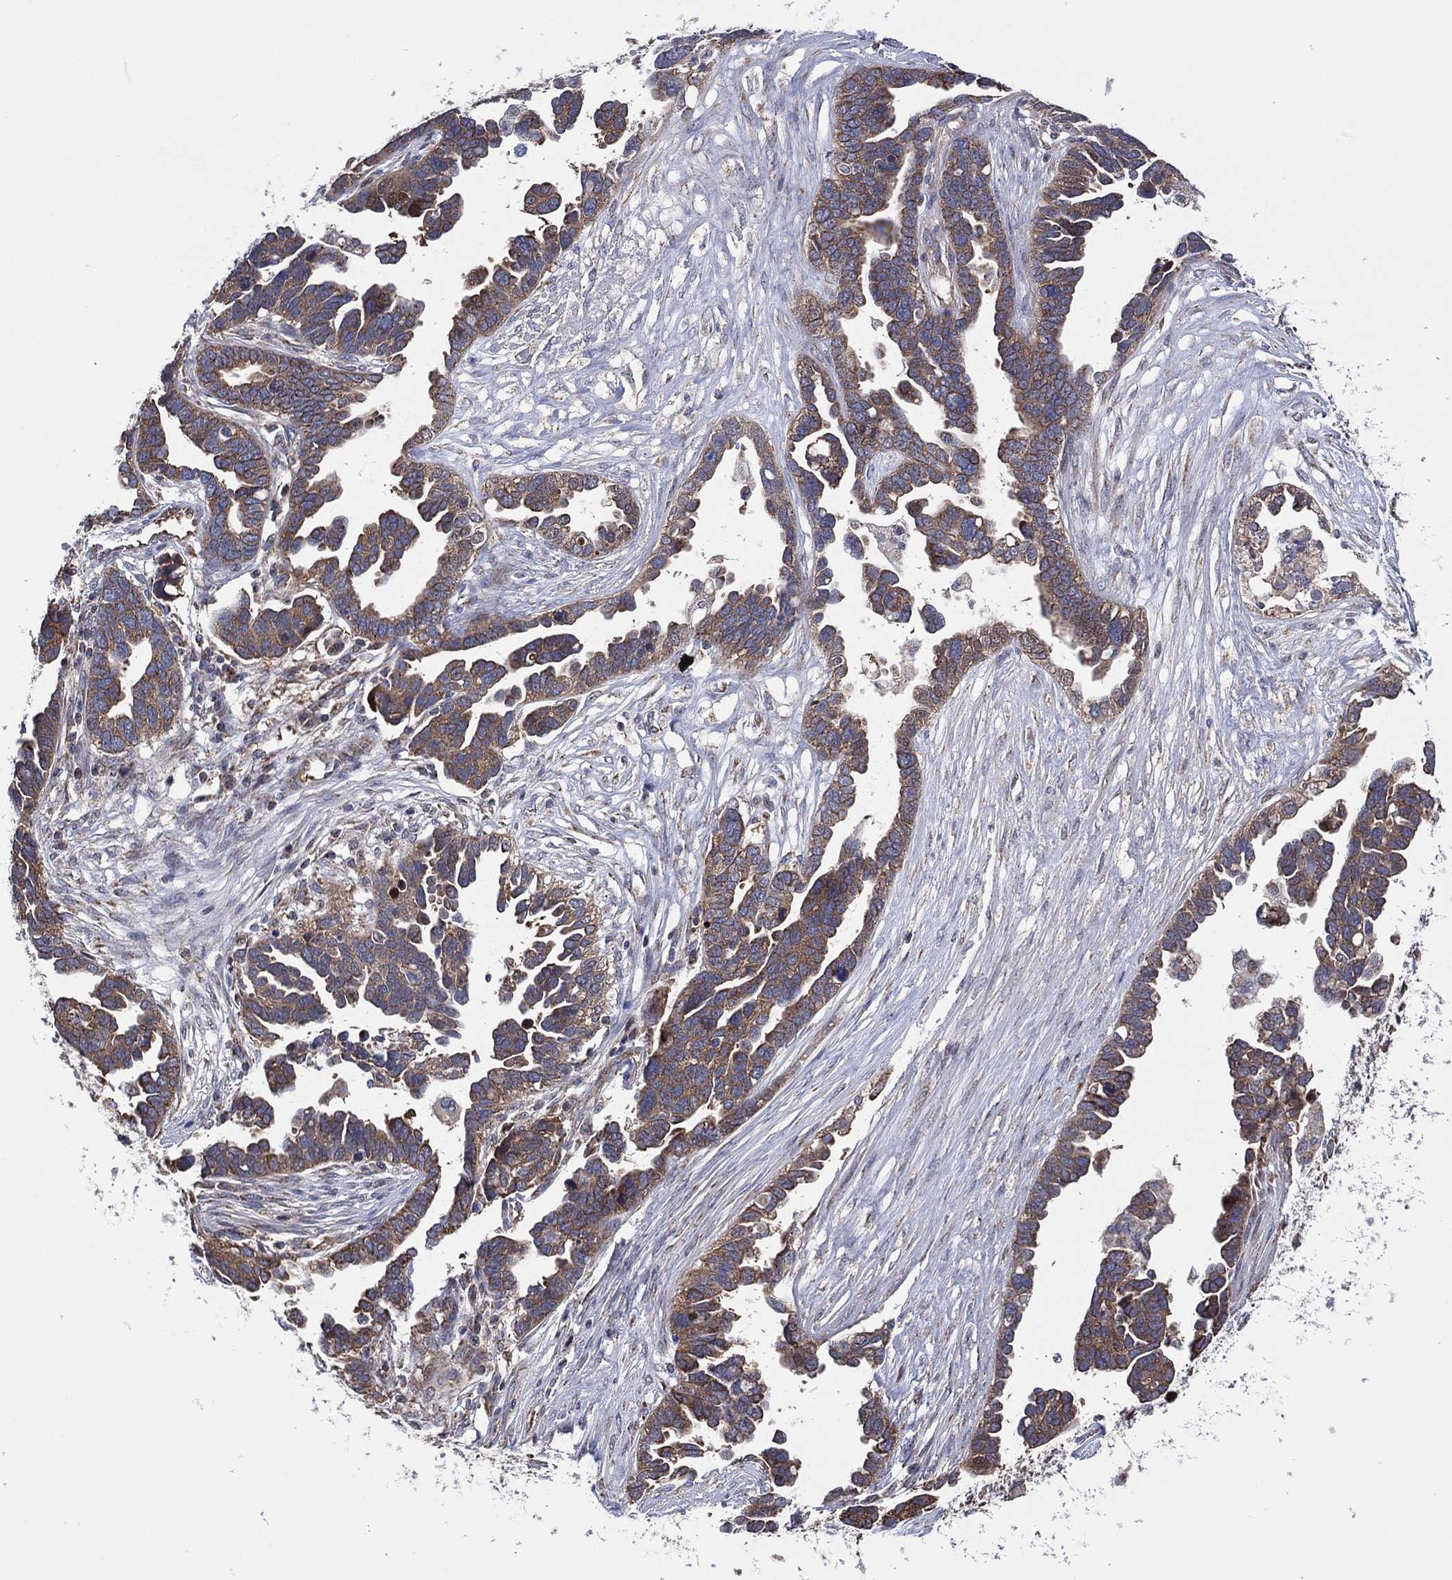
{"staining": {"intensity": "weak", "quantity": "25%-75%", "location": "cytoplasmic/membranous"}, "tissue": "ovarian cancer", "cell_type": "Tumor cells", "image_type": "cancer", "snomed": [{"axis": "morphology", "description": "Cystadenocarcinoma, serous, NOS"}, {"axis": "topography", "description": "Ovary"}], "caption": "This micrograph displays IHC staining of serous cystadenocarcinoma (ovarian), with low weak cytoplasmic/membranous staining in approximately 25%-75% of tumor cells.", "gene": "PIDD1", "patient": {"sex": "female", "age": 54}}